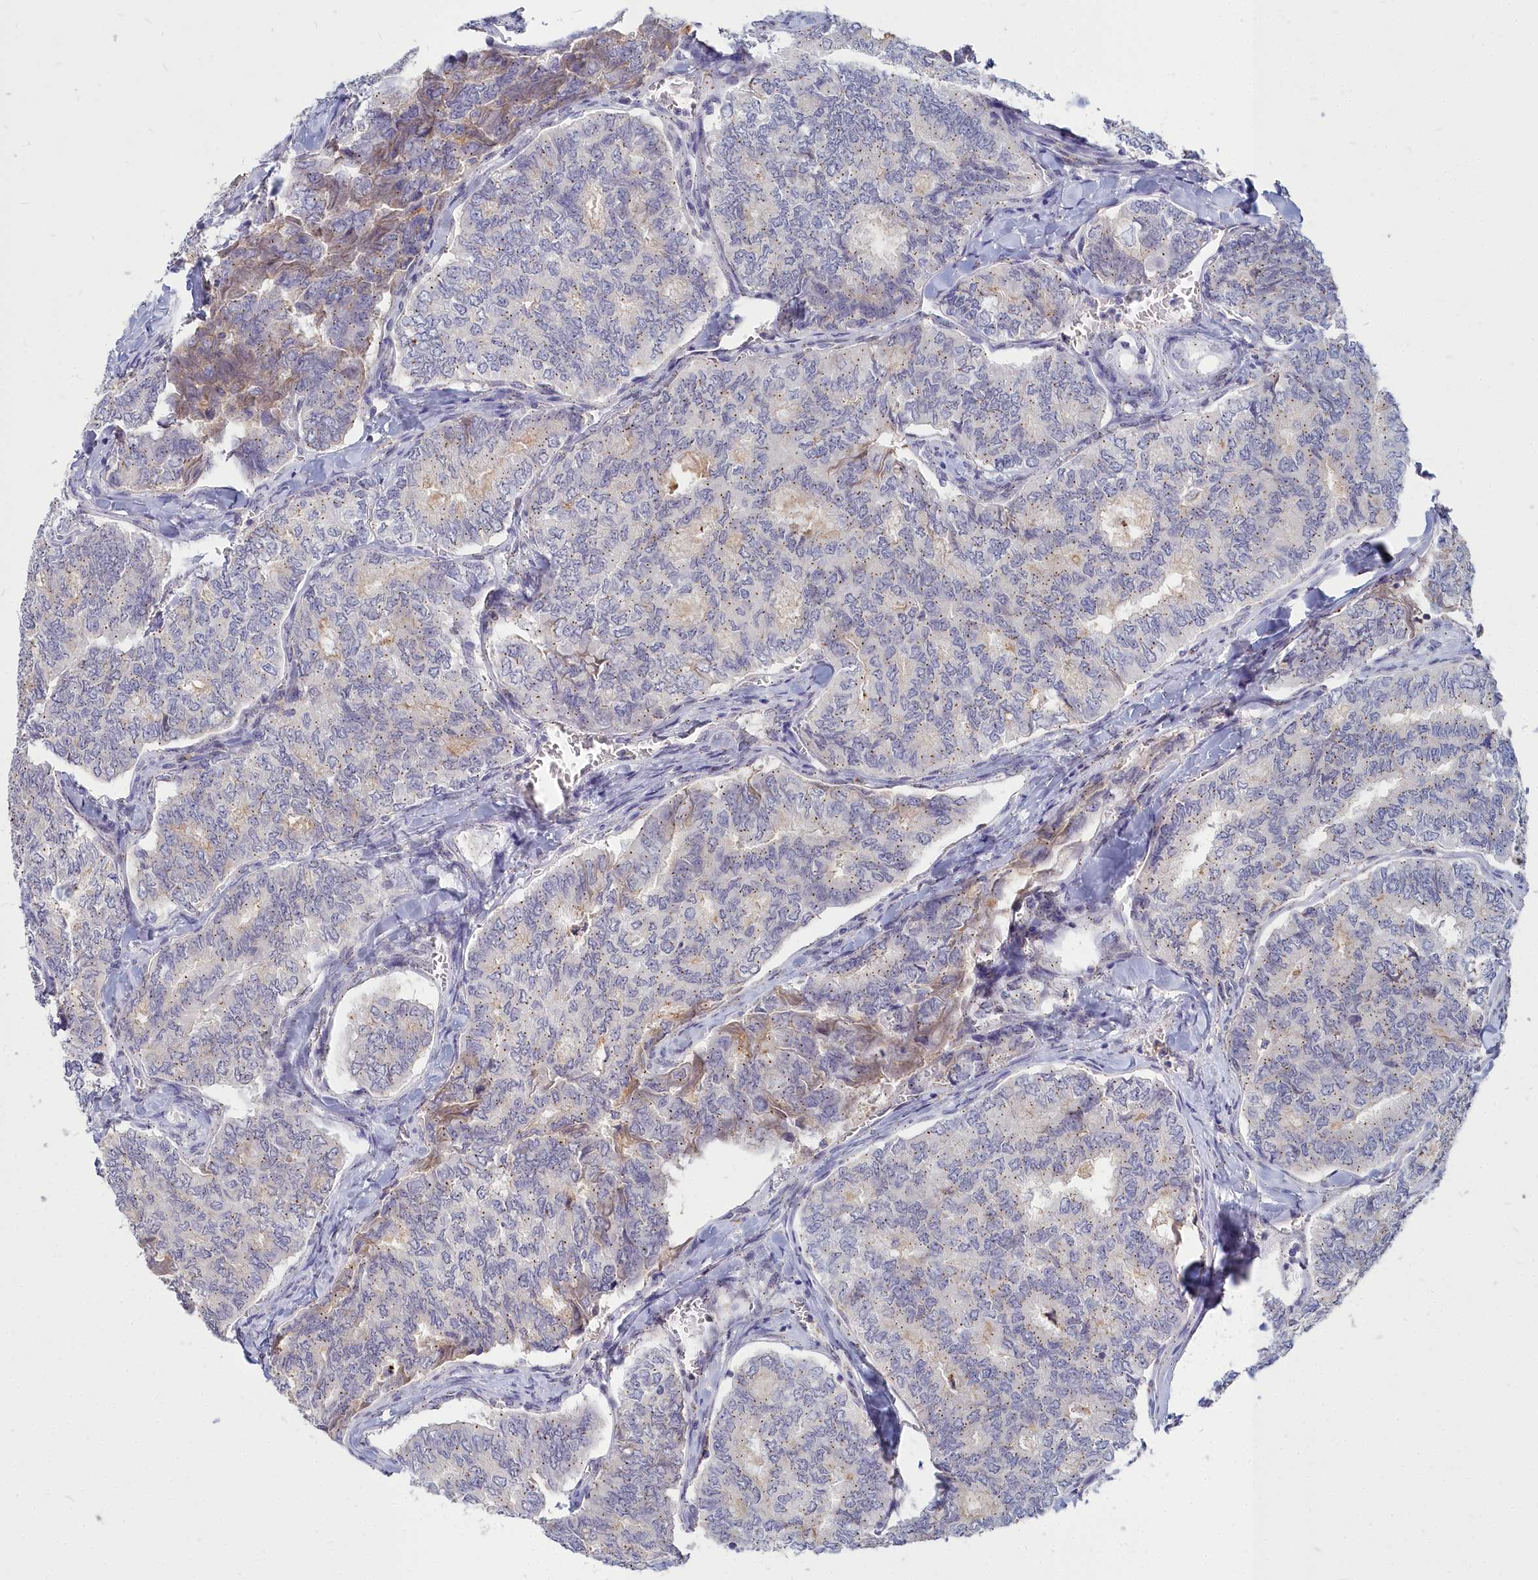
{"staining": {"intensity": "weak", "quantity": "25%-75%", "location": "cytoplasmic/membranous"}, "tissue": "thyroid cancer", "cell_type": "Tumor cells", "image_type": "cancer", "snomed": [{"axis": "morphology", "description": "Papillary adenocarcinoma, NOS"}, {"axis": "topography", "description": "Thyroid gland"}], "caption": "Human thyroid cancer stained with a protein marker reveals weak staining in tumor cells.", "gene": "NOXA1", "patient": {"sex": "female", "age": 35}}